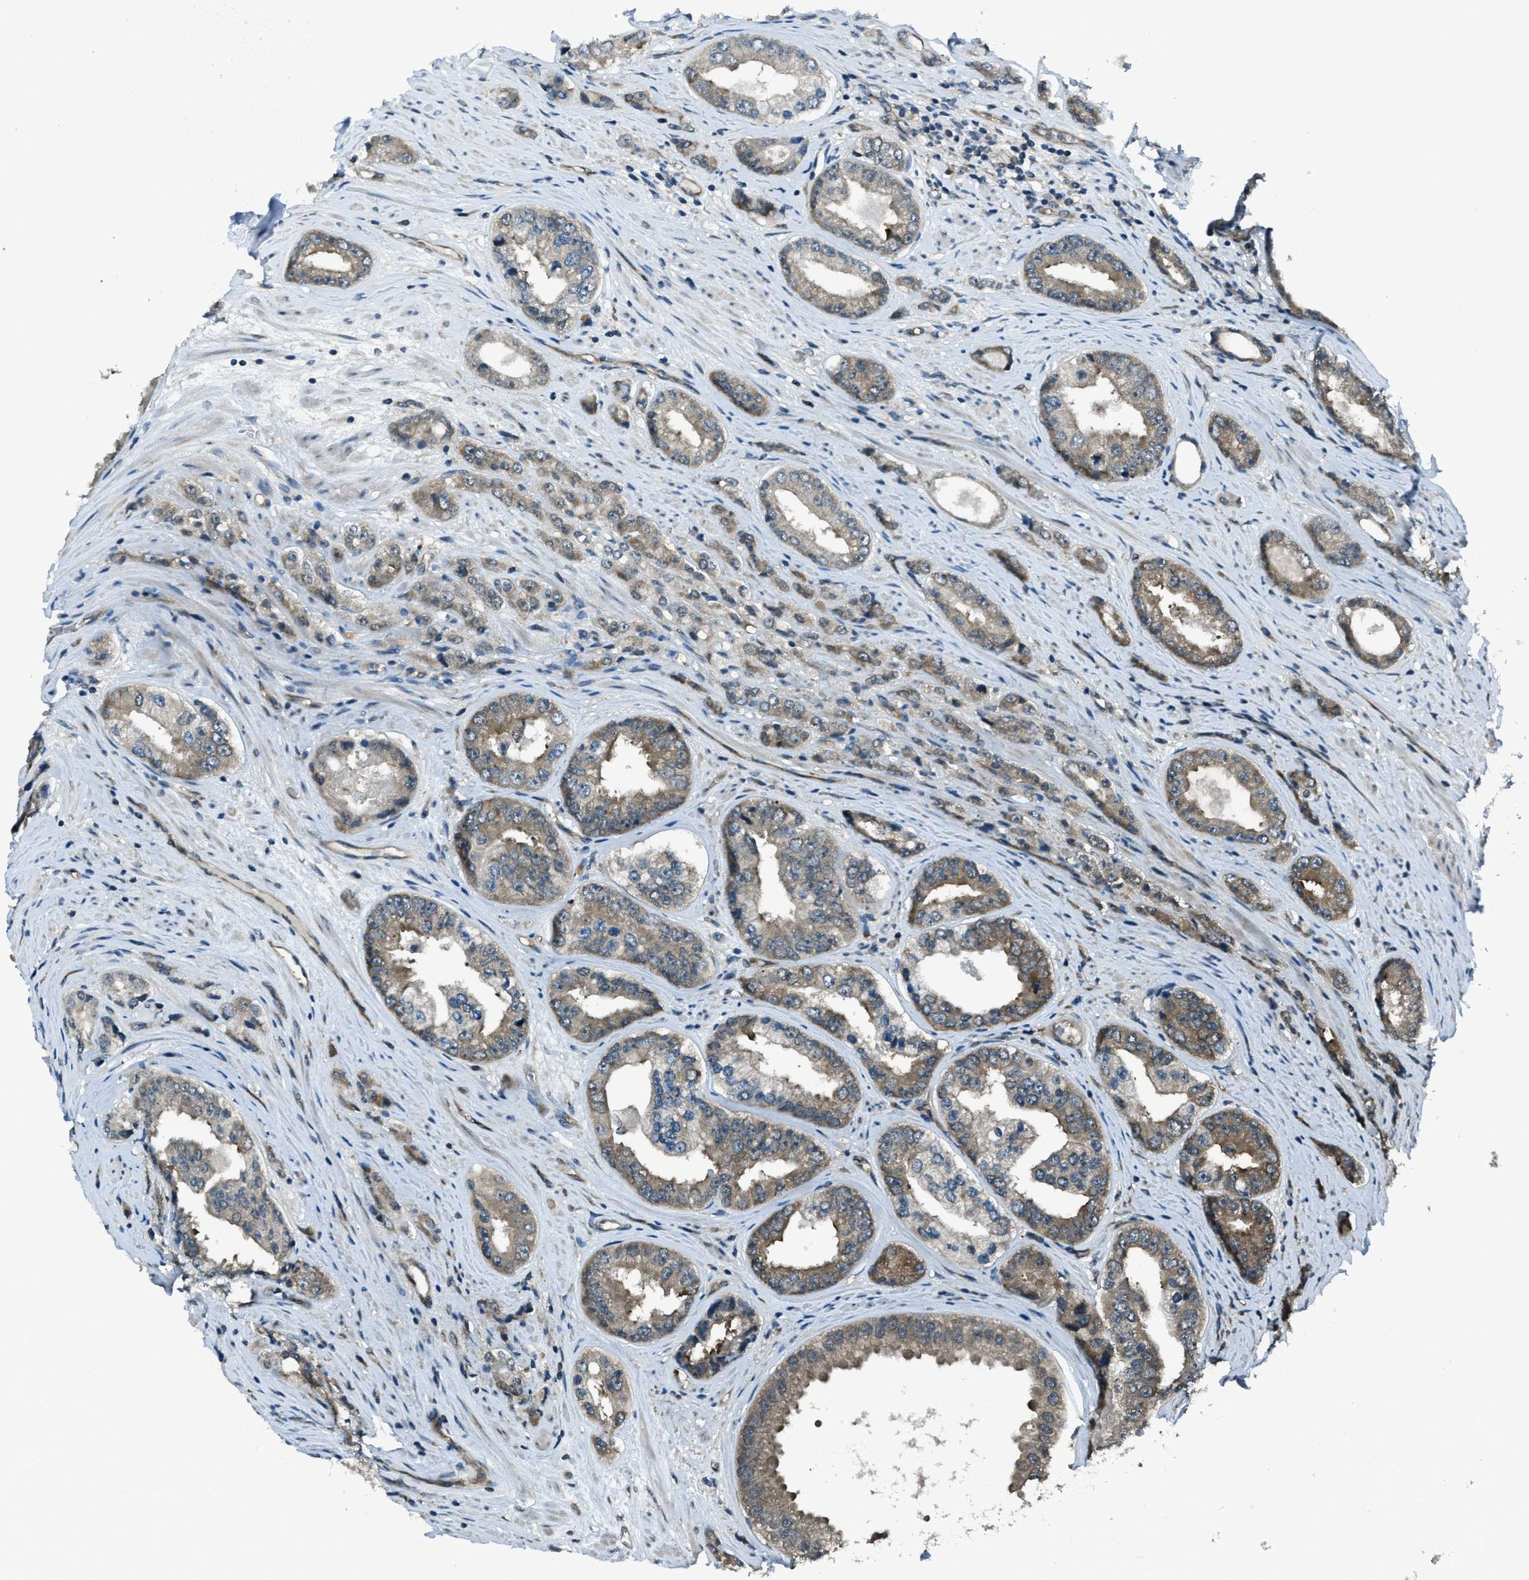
{"staining": {"intensity": "moderate", "quantity": "25%-75%", "location": "cytoplasmic/membranous"}, "tissue": "prostate cancer", "cell_type": "Tumor cells", "image_type": "cancer", "snomed": [{"axis": "morphology", "description": "Adenocarcinoma, High grade"}, {"axis": "topography", "description": "Prostate"}], "caption": "DAB (3,3'-diaminobenzidine) immunohistochemical staining of human adenocarcinoma (high-grade) (prostate) displays moderate cytoplasmic/membranous protein staining in approximately 25%-75% of tumor cells.", "gene": "ASAP2", "patient": {"sex": "male", "age": 61}}